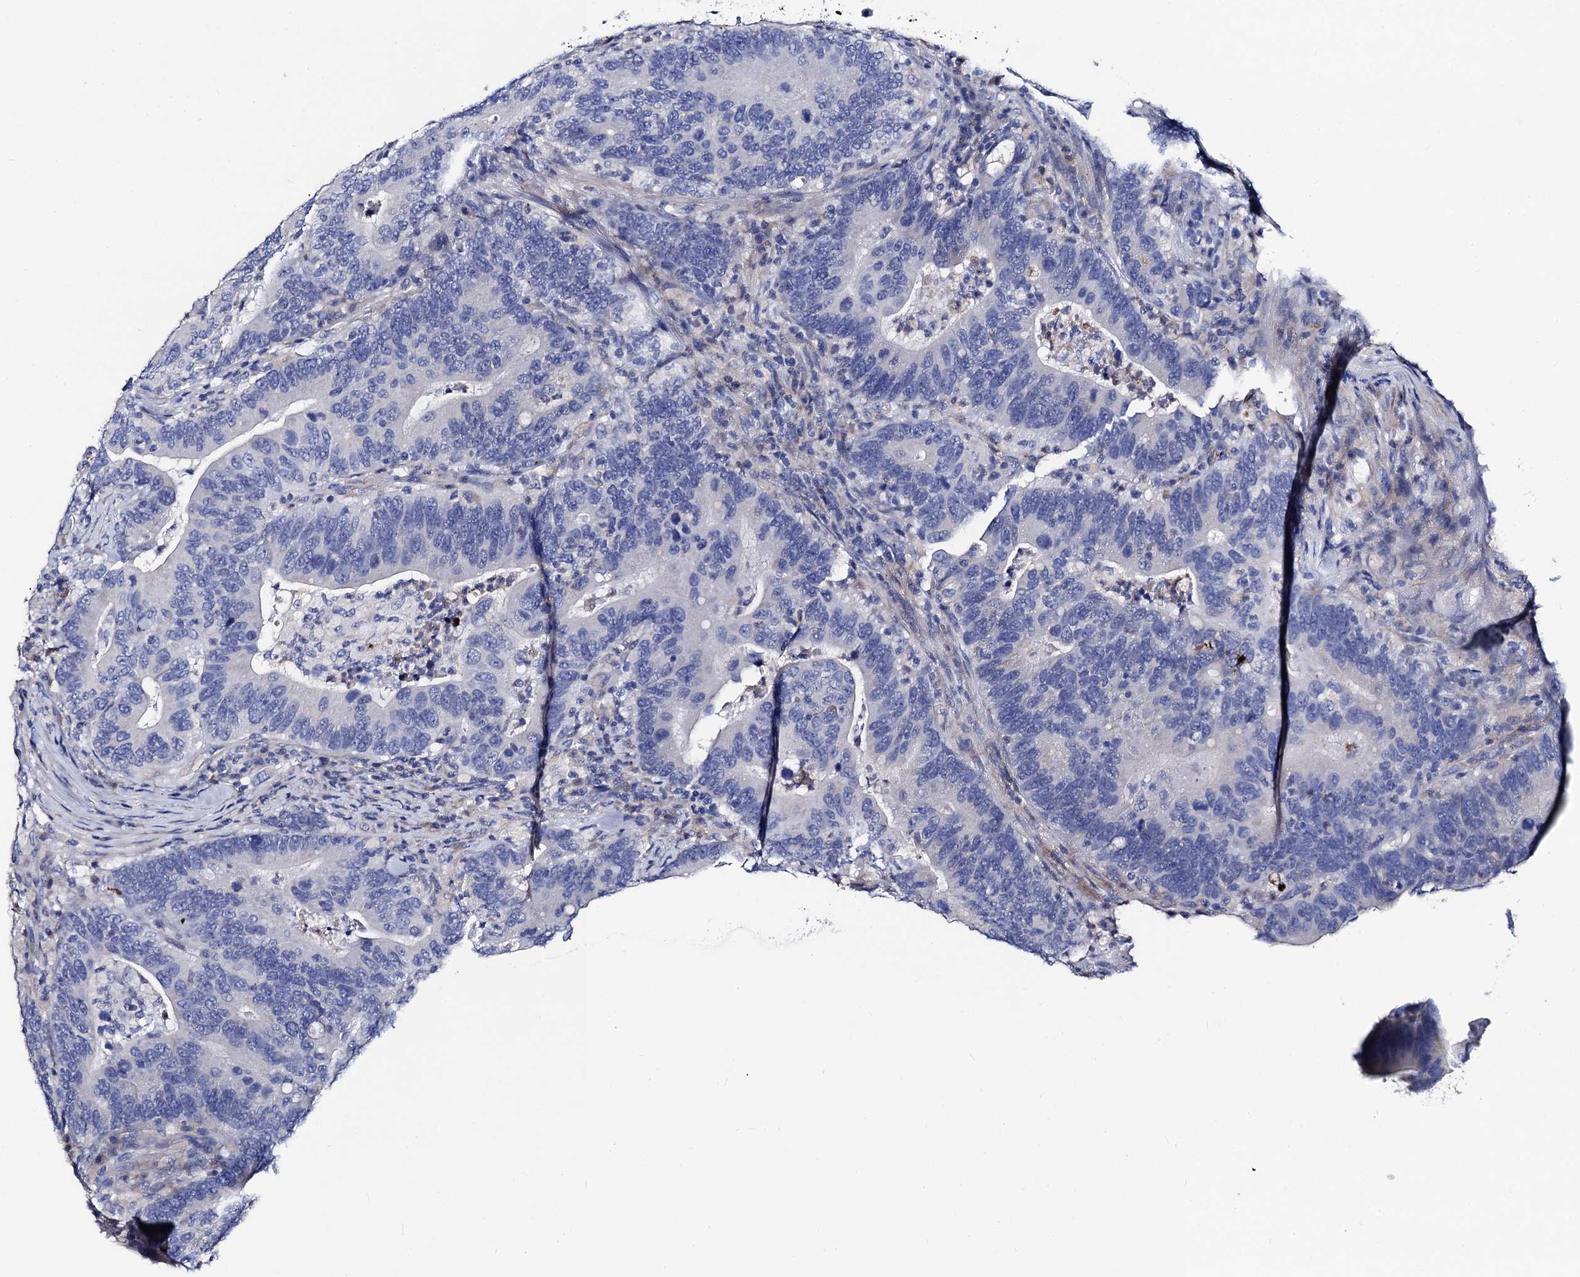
{"staining": {"intensity": "negative", "quantity": "none", "location": "none"}, "tissue": "colorectal cancer", "cell_type": "Tumor cells", "image_type": "cancer", "snomed": [{"axis": "morphology", "description": "Adenocarcinoma, NOS"}, {"axis": "topography", "description": "Colon"}], "caption": "Immunohistochemistry (IHC) image of colorectal cancer stained for a protein (brown), which shows no positivity in tumor cells.", "gene": "FREM3", "patient": {"sex": "female", "age": 66}}